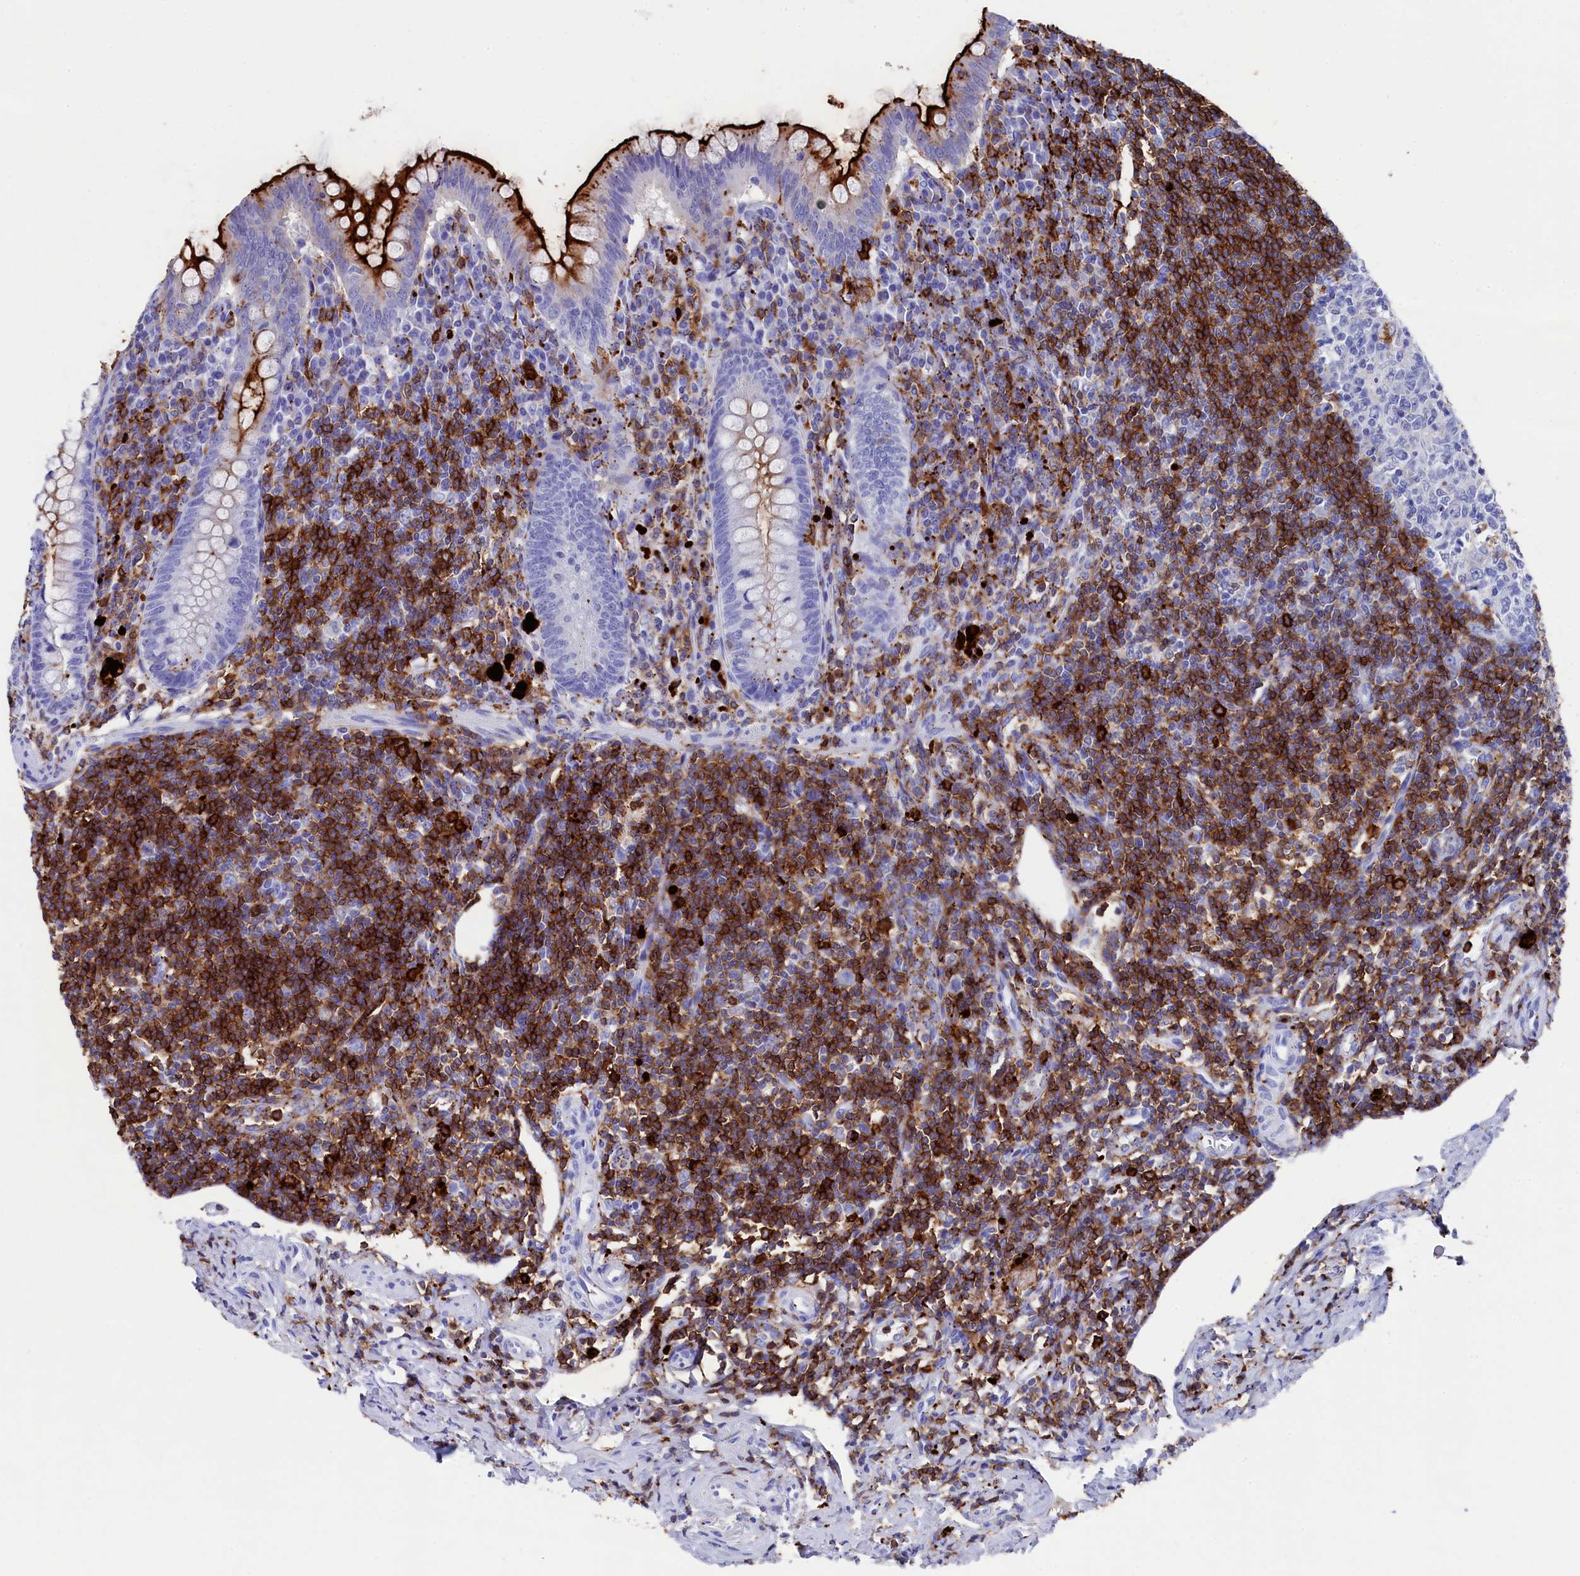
{"staining": {"intensity": "strong", "quantity": "<25%", "location": "cytoplasmic/membranous"}, "tissue": "appendix", "cell_type": "Glandular cells", "image_type": "normal", "snomed": [{"axis": "morphology", "description": "Normal tissue, NOS"}, {"axis": "topography", "description": "Appendix"}], "caption": "Human appendix stained for a protein (brown) shows strong cytoplasmic/membranous positive positivity in about <25% of glandular cells.", "gene": "PLAC8", "patient": {"sex": "female", "age": 33}}